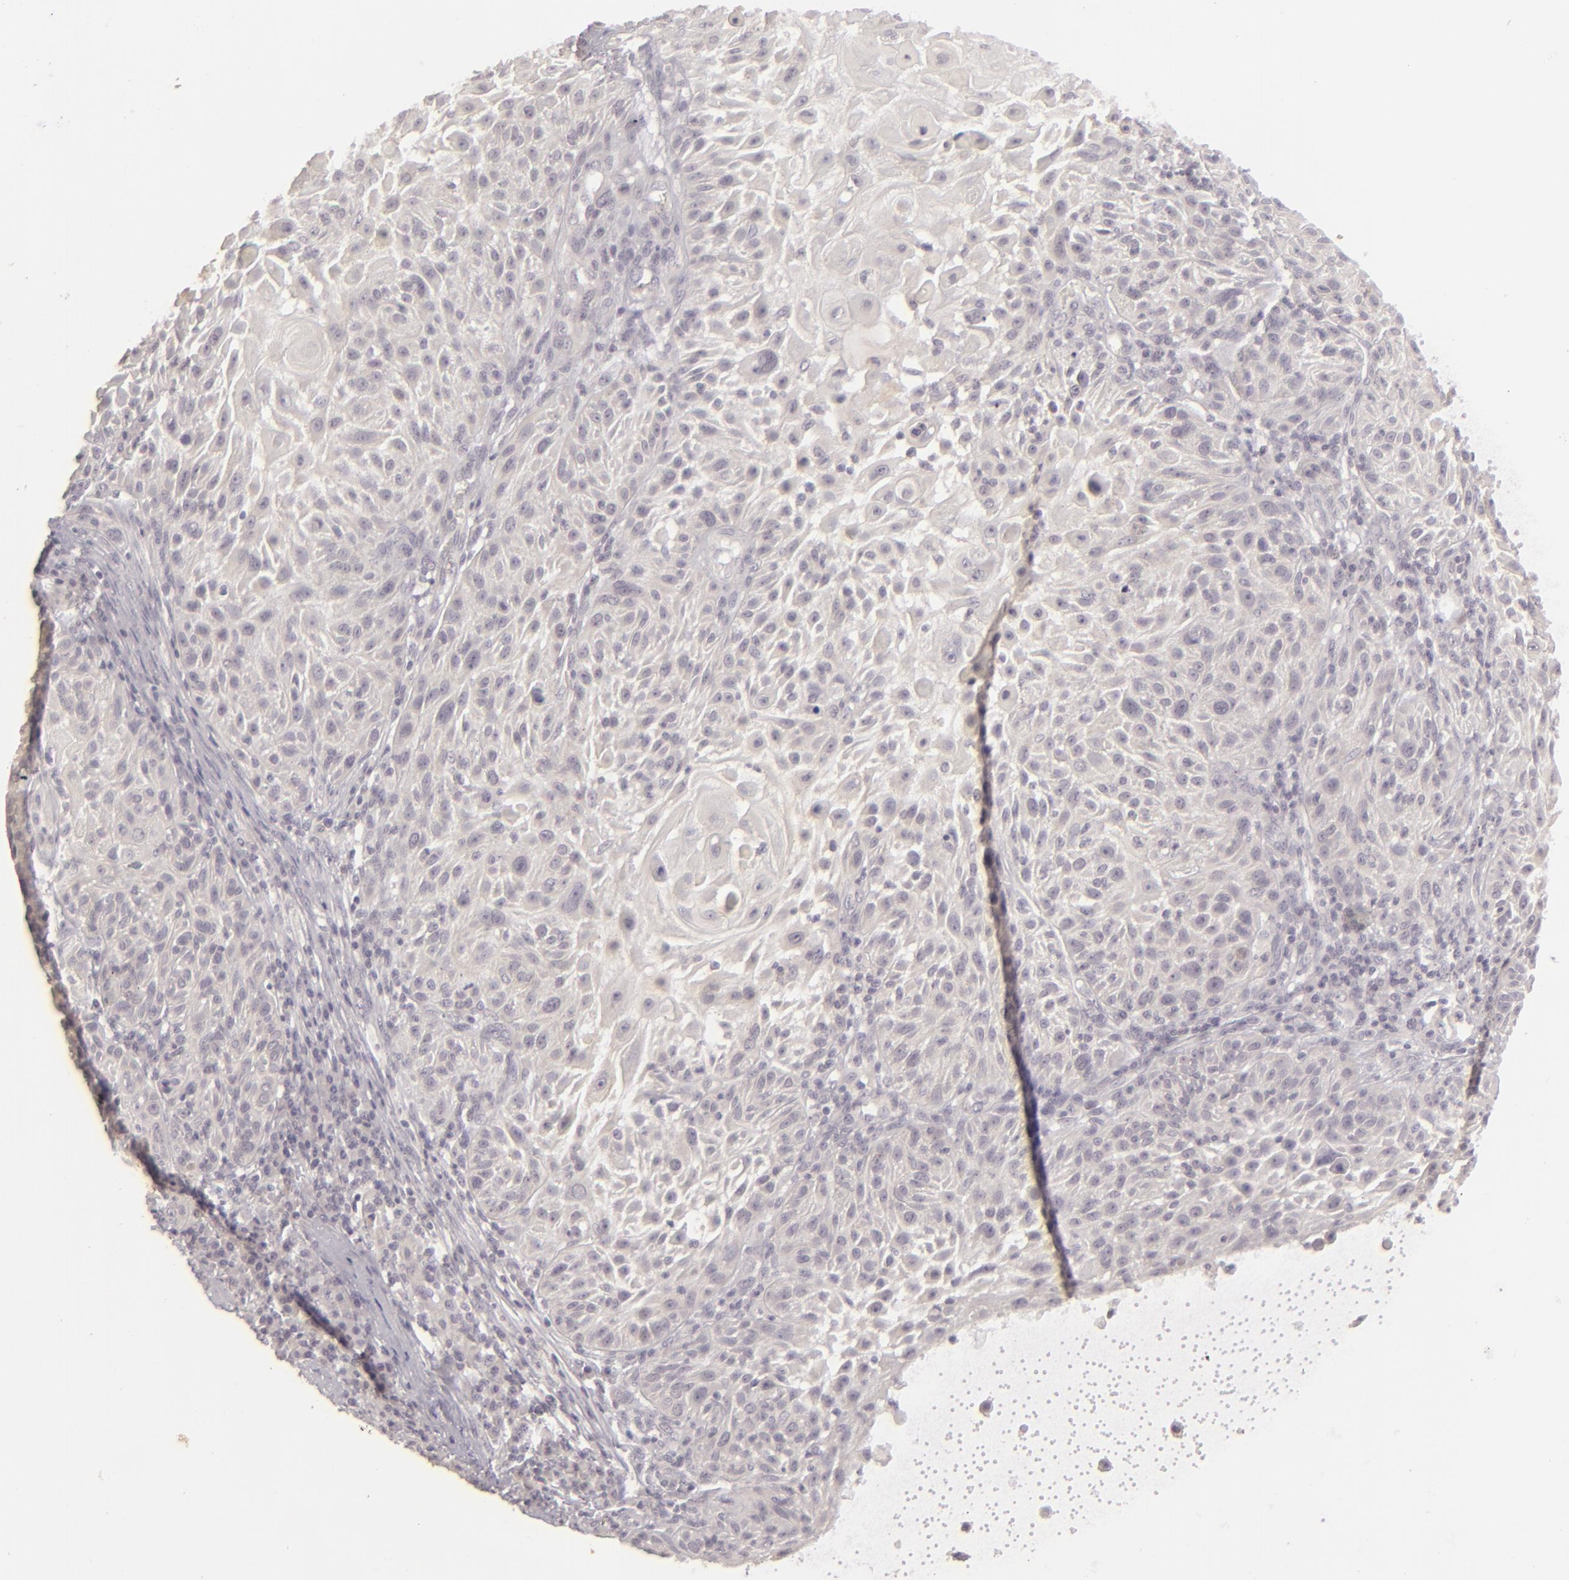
{"staining": {"intensity": "negative", "quantity": "none", "location": "none"}, "tissue": "skin cancer", "cell_type": "Tumor cells", "image_type": "cancer", "snomed": [{"axis": "morphology", "description": "Squamous cell carcinoma, NOS"}, {"axis": "topography", "description": "Skin"}], "caption": "The histopathology image displays no significant expression in tumor cells of skin cancer (squamous cell carcinoma). Brightfield microscopy of immunohistochemistry stained with DAB (3,3'-diaminobenzidine) (brown) and hematoxylin (blue), captured at high magnification.", "gene": "DLG3", "patient": {"sex": "female", "age": 89}}